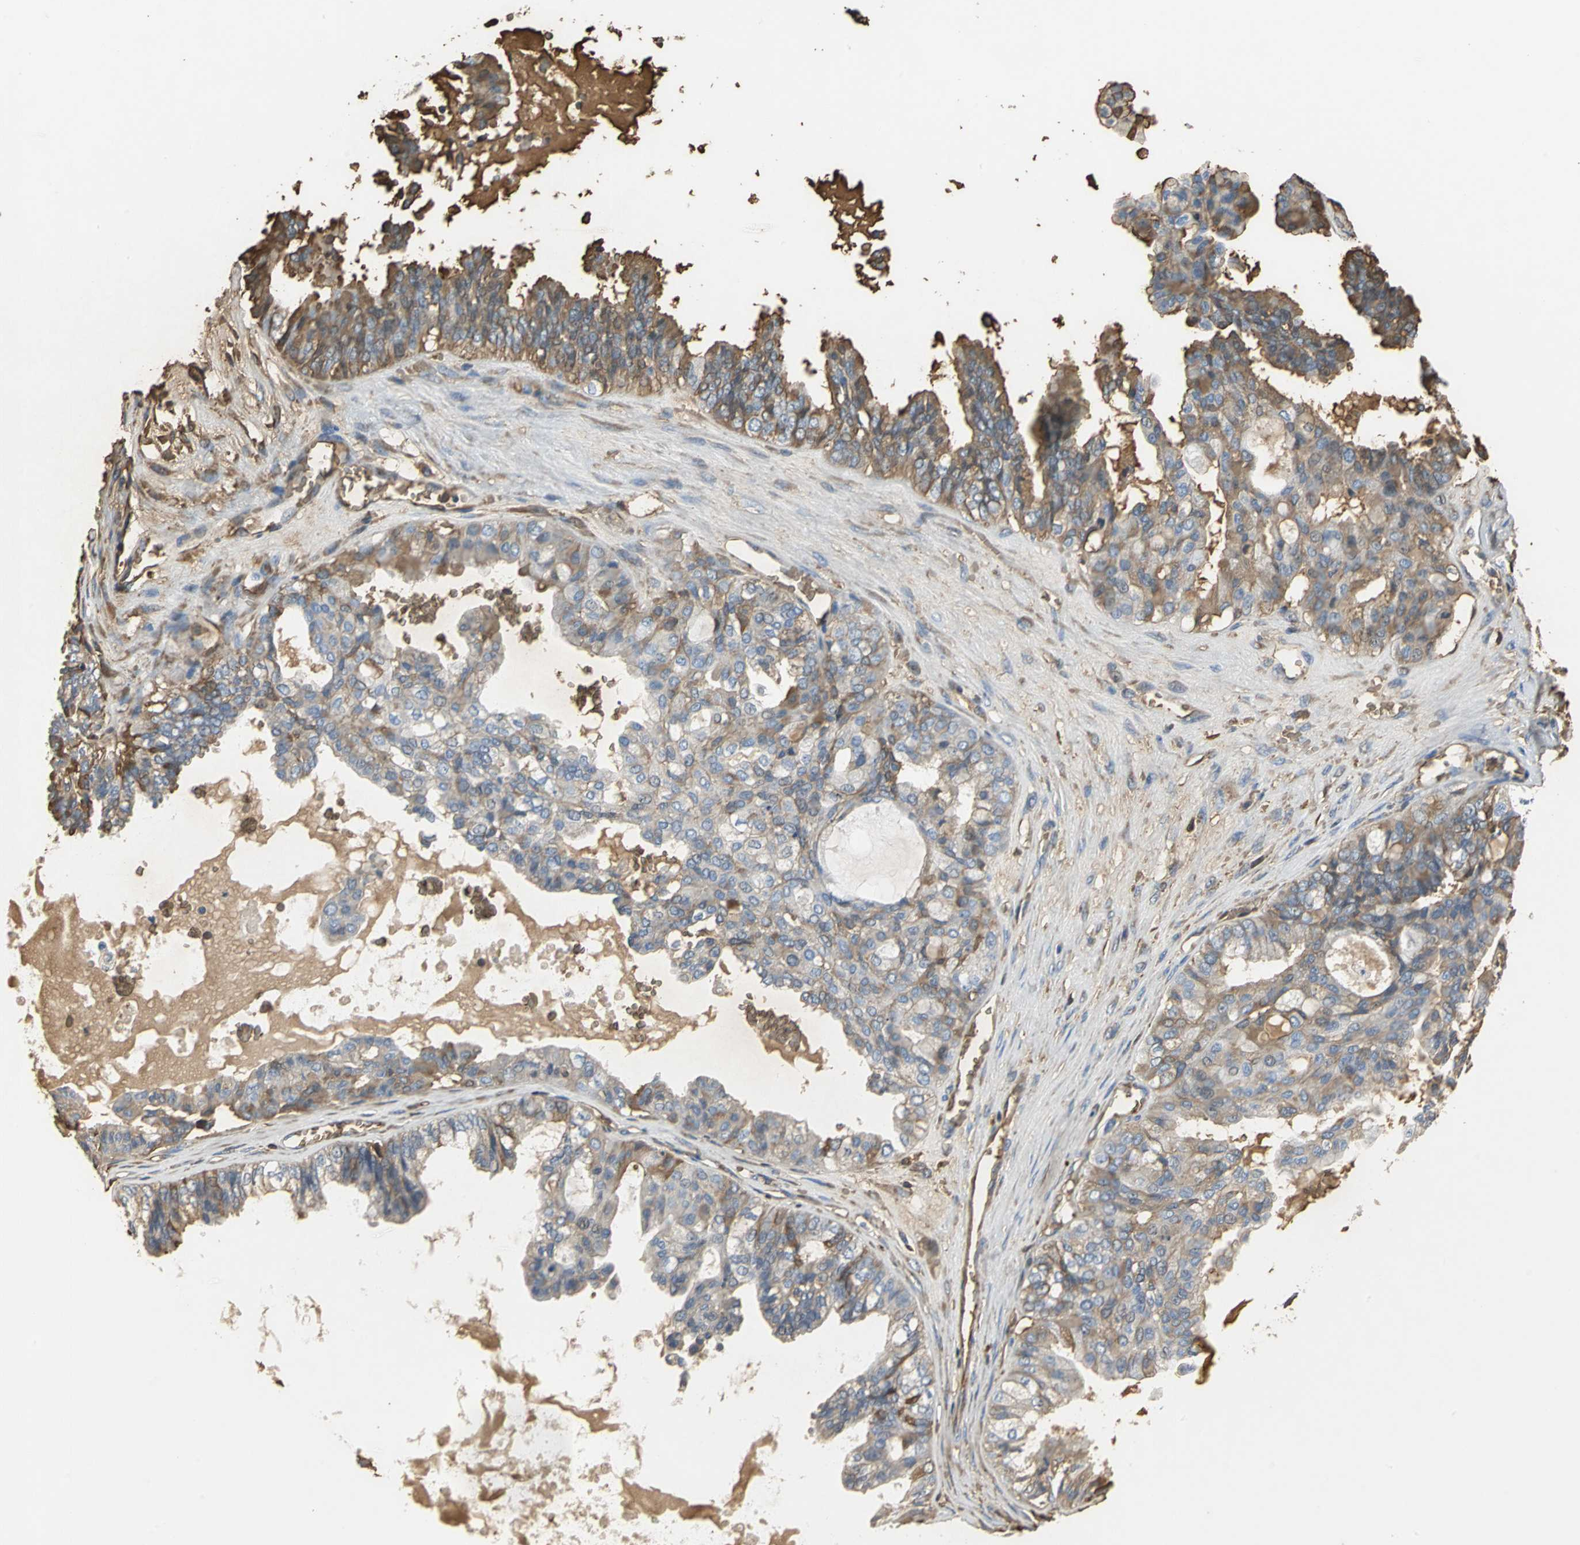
{"staining": {"intensity": "strong", "quantity": ">75%", "location": "cytoplasmic/membranous"}, "tissue": "ovarian cancer", "cell_type": "Tumor cells", "image_type": "cancer", "snomed": [{"axis": "morphology", "description": "Carcinoma, NOS"}, {"axis": "morphology", "description": "Carcinoma, endometroid"}, {"axis": "topography", "description": "Ovary"}], "caption": "Immunohistochemistry of ovarian cancer demonstrates high levels of strong cytoplasmic/membranous staining in approximately >75% of tumor cells. (brown staining indicates protein expression, while blue staining denotes nuclei).", "gene": "TREM1", "patient": {"sex": "female", "age": 50}}